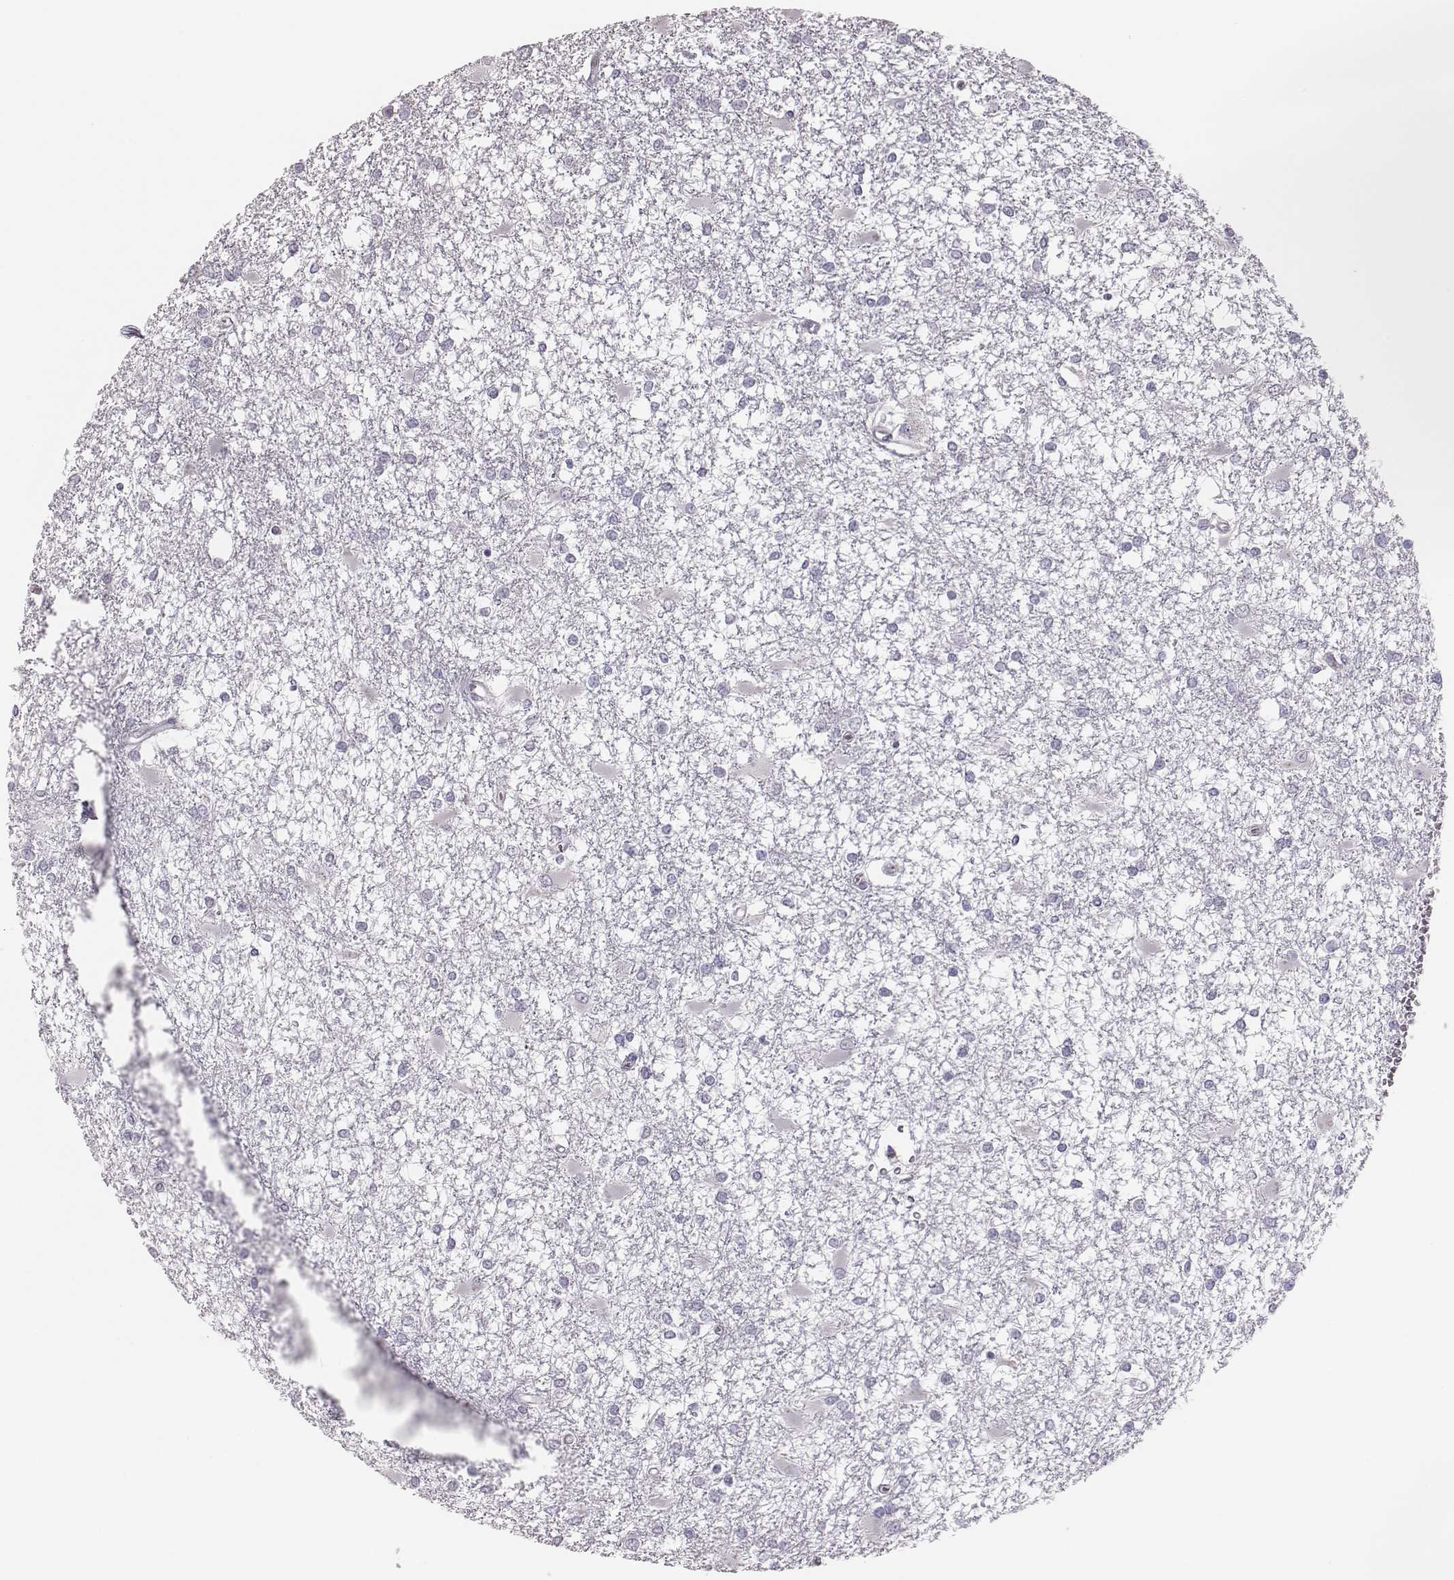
{"staining": {"intensity": "negative", "quantity": "none", "location": "none"}, "tissue": "glioma", "cell_type": "Tumor cells", "image_type": "cancer", "snomed": [{"axis": "morphology", "description": "Glioma, malignant, High grade"}, {"axis": "topography", "description": "Cerebral cortex"}], "caption": "Immunohistochemical staining of human glioma demonstrates no significant expression in tumor cells.", "gene": "PBK", "patient": {"sex": "male", "age": 79}}